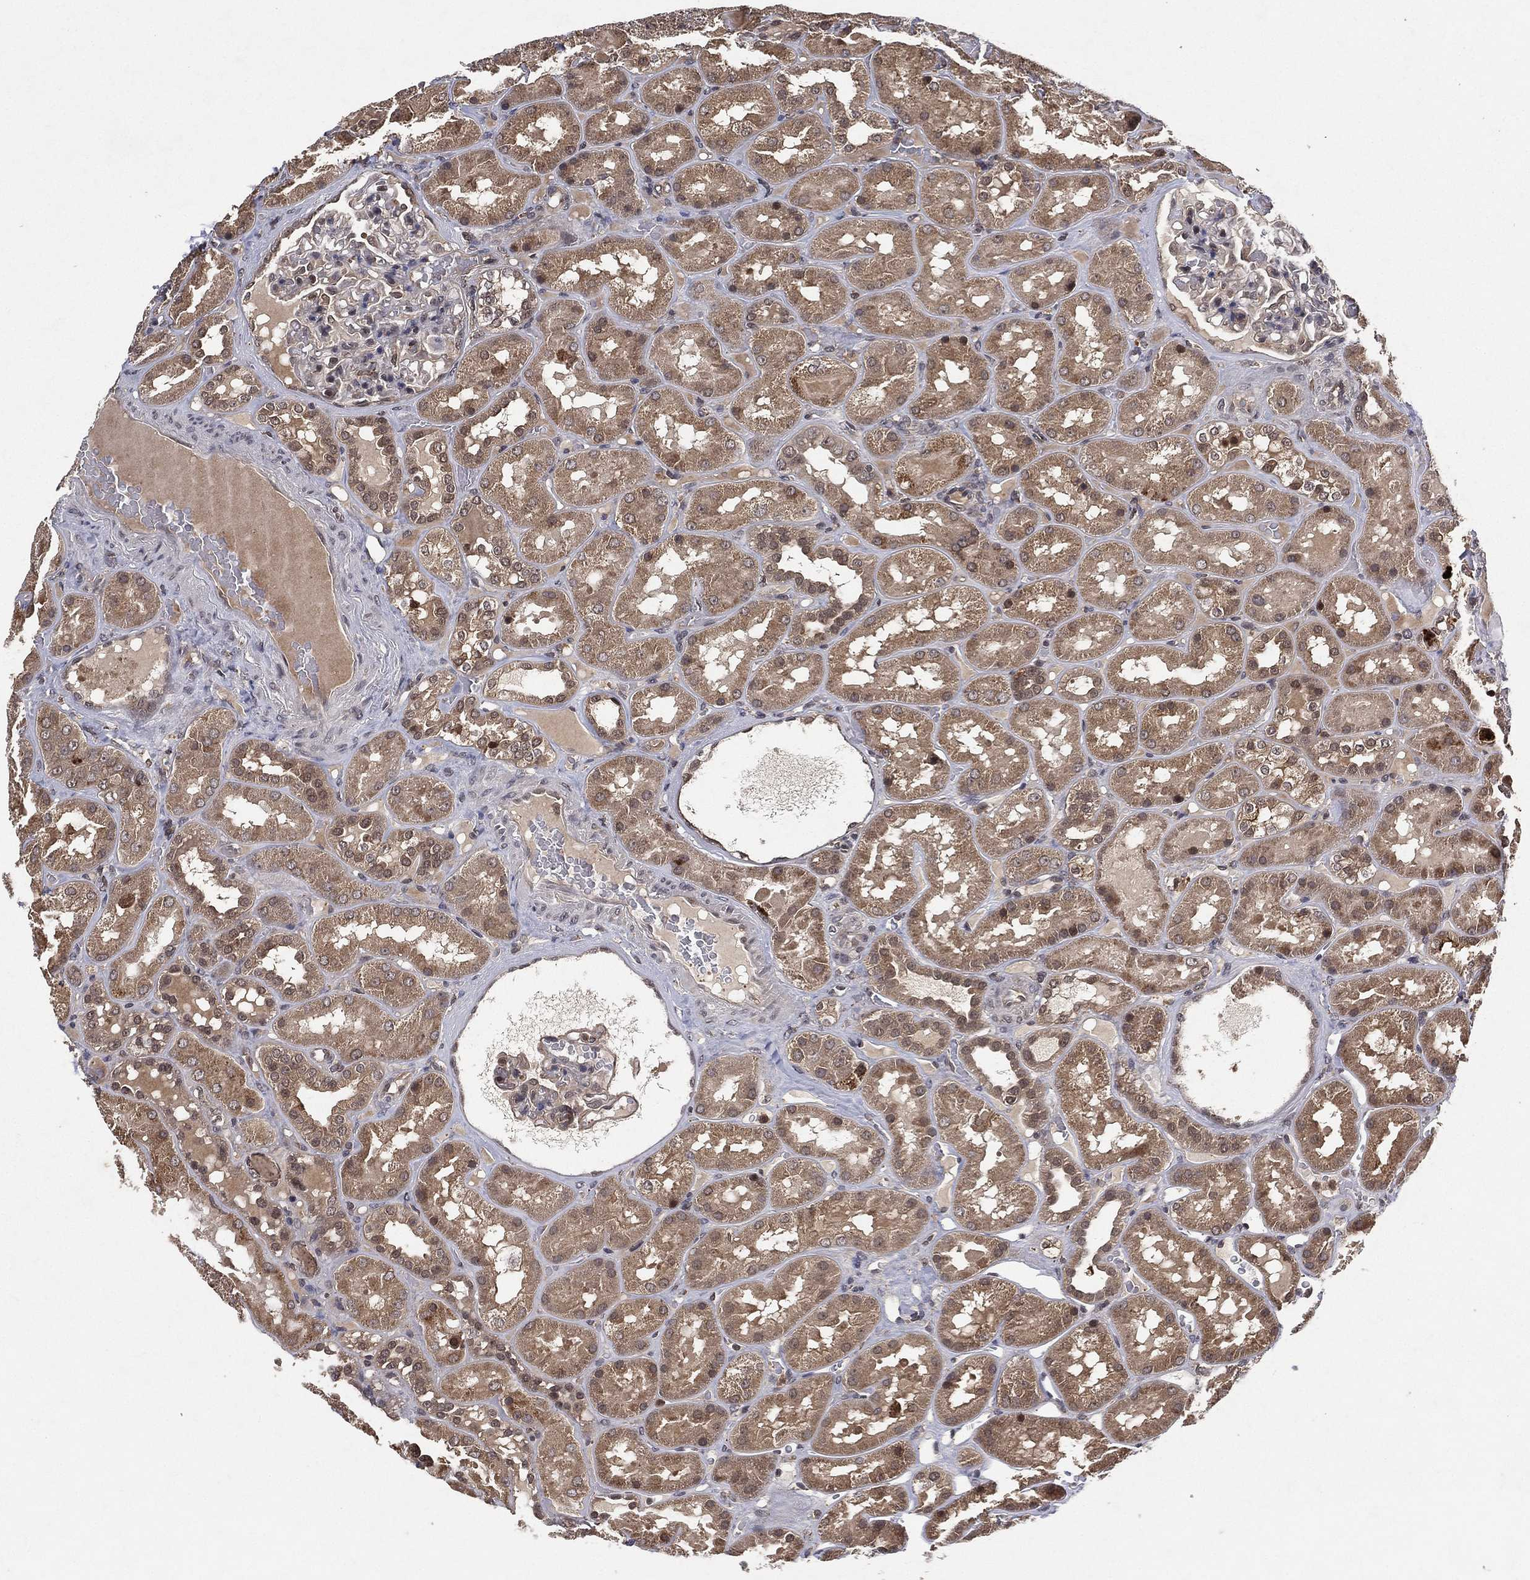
{"staining": {"intensity": "negative", "quantity": "none", "location": "none"}, "tissue": "kidney", "cell_type": "Cells in glomeruli", "image_type": "normal", "snomed": [{"axis": "morphology", "description": "Normal tissue, NOS"}, {"axis": "topography", "description": "Kidney"}], "caption": "Immunohistochemistry (IHC) histopathology image of unremarkable human kidney stained for a protein (brown), which exhibits no expression in cells in glomeruli.", "gene": "ATG4B", "patient": {"sex": "male", "age": 73}}